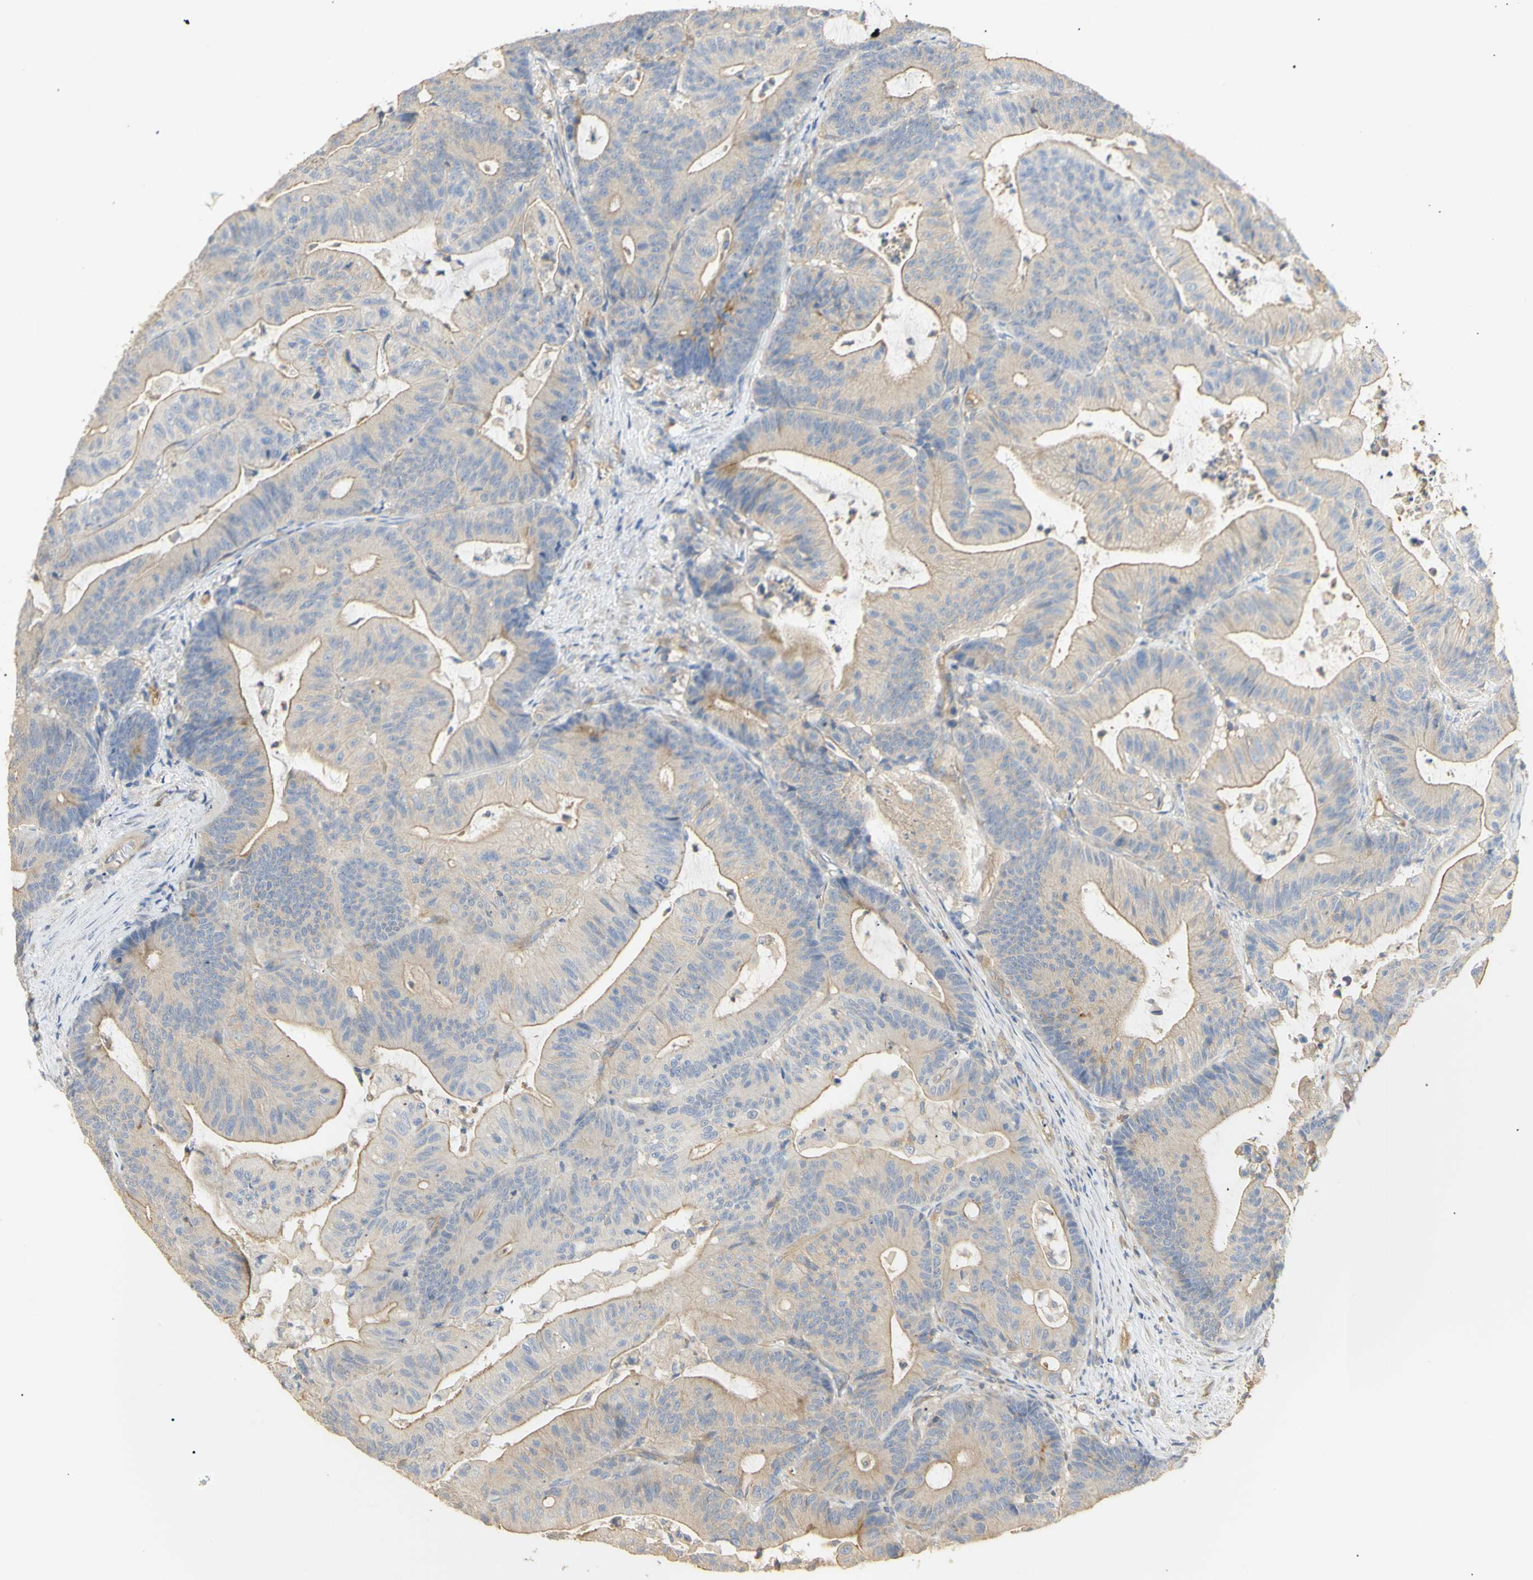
{"staining": {"intensity": "moderate", "quantity": "25%-75%", "location": "cytoplasmic/membranous"}, "tissue": "colorectal cancer", "cell_type": "Tumor cells", "image_type": "cancer", "snomed": [{"axis": "morphology", "description": "Adenocarcinoma, NOS"}, {"axis": "topography", "description": "Colon"}], "caption": "This is a photomicrograph of immunohistochemistry staining of colorectal cancer (adenocarcinoma), which shows moderate expression in the cytoplasmic/membranous of tumor cells.", "gene": "KCNE4", "patient": {"sex": "female", "age": 84}}